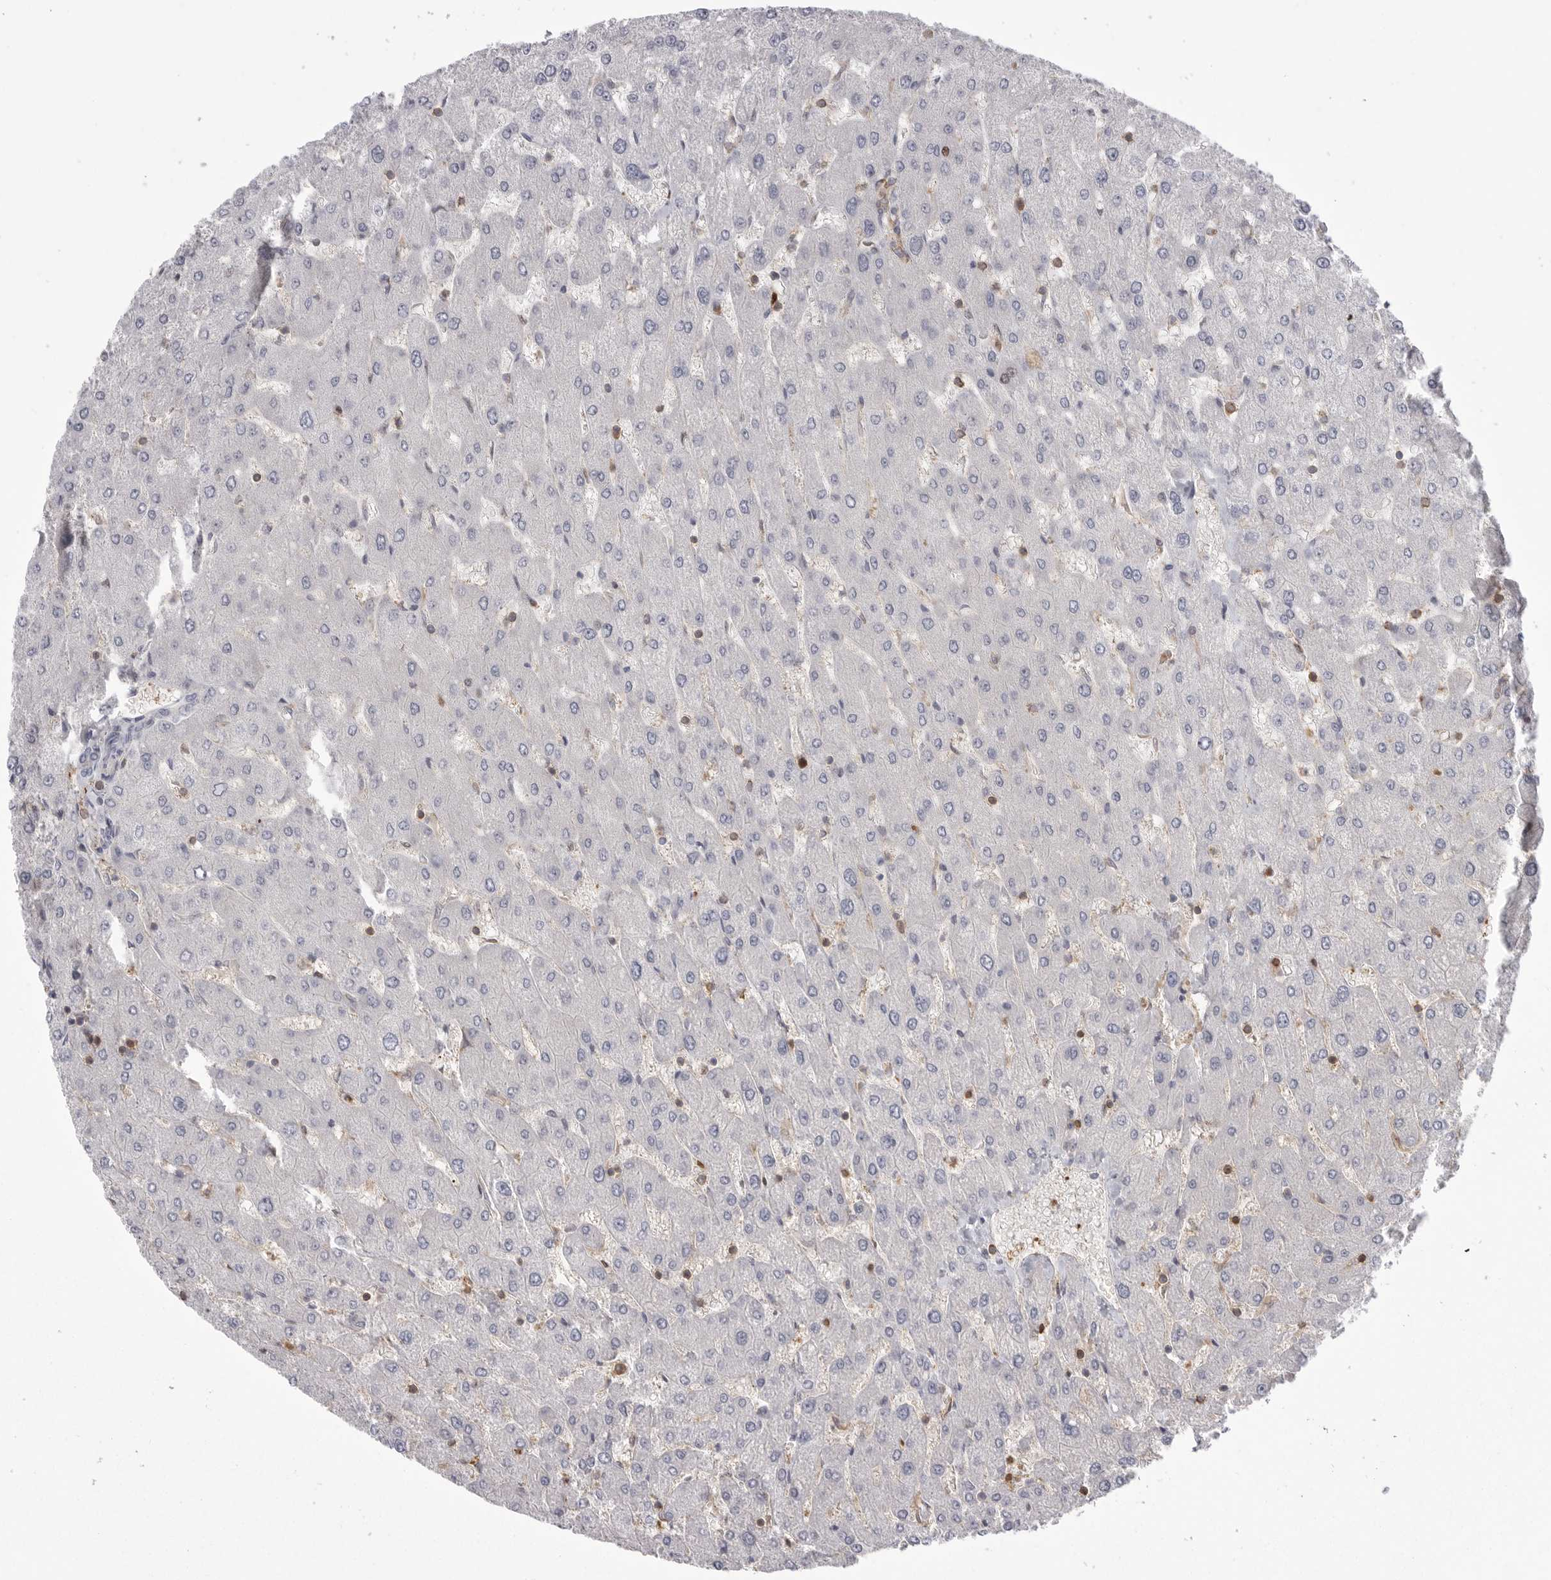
{"staining": {"intensity": "negative", "quantity": "none", "location": "none"}, "tissue": "liver", "cell_type": "Cholangiocytes", "image_type": "normal", "snomed": [{"axis": "morphology", "description": "Normal tissue, NOS"}, {"axis": "topography", "description": "Liver"}], "caption": "This is an immunohistochemistry (IHC) photomicrograph of unremarkable liver. There is no expression in cholangiocytes.", "gene": "TOP2A", "patient": {"sex": "male", "age": 55}}